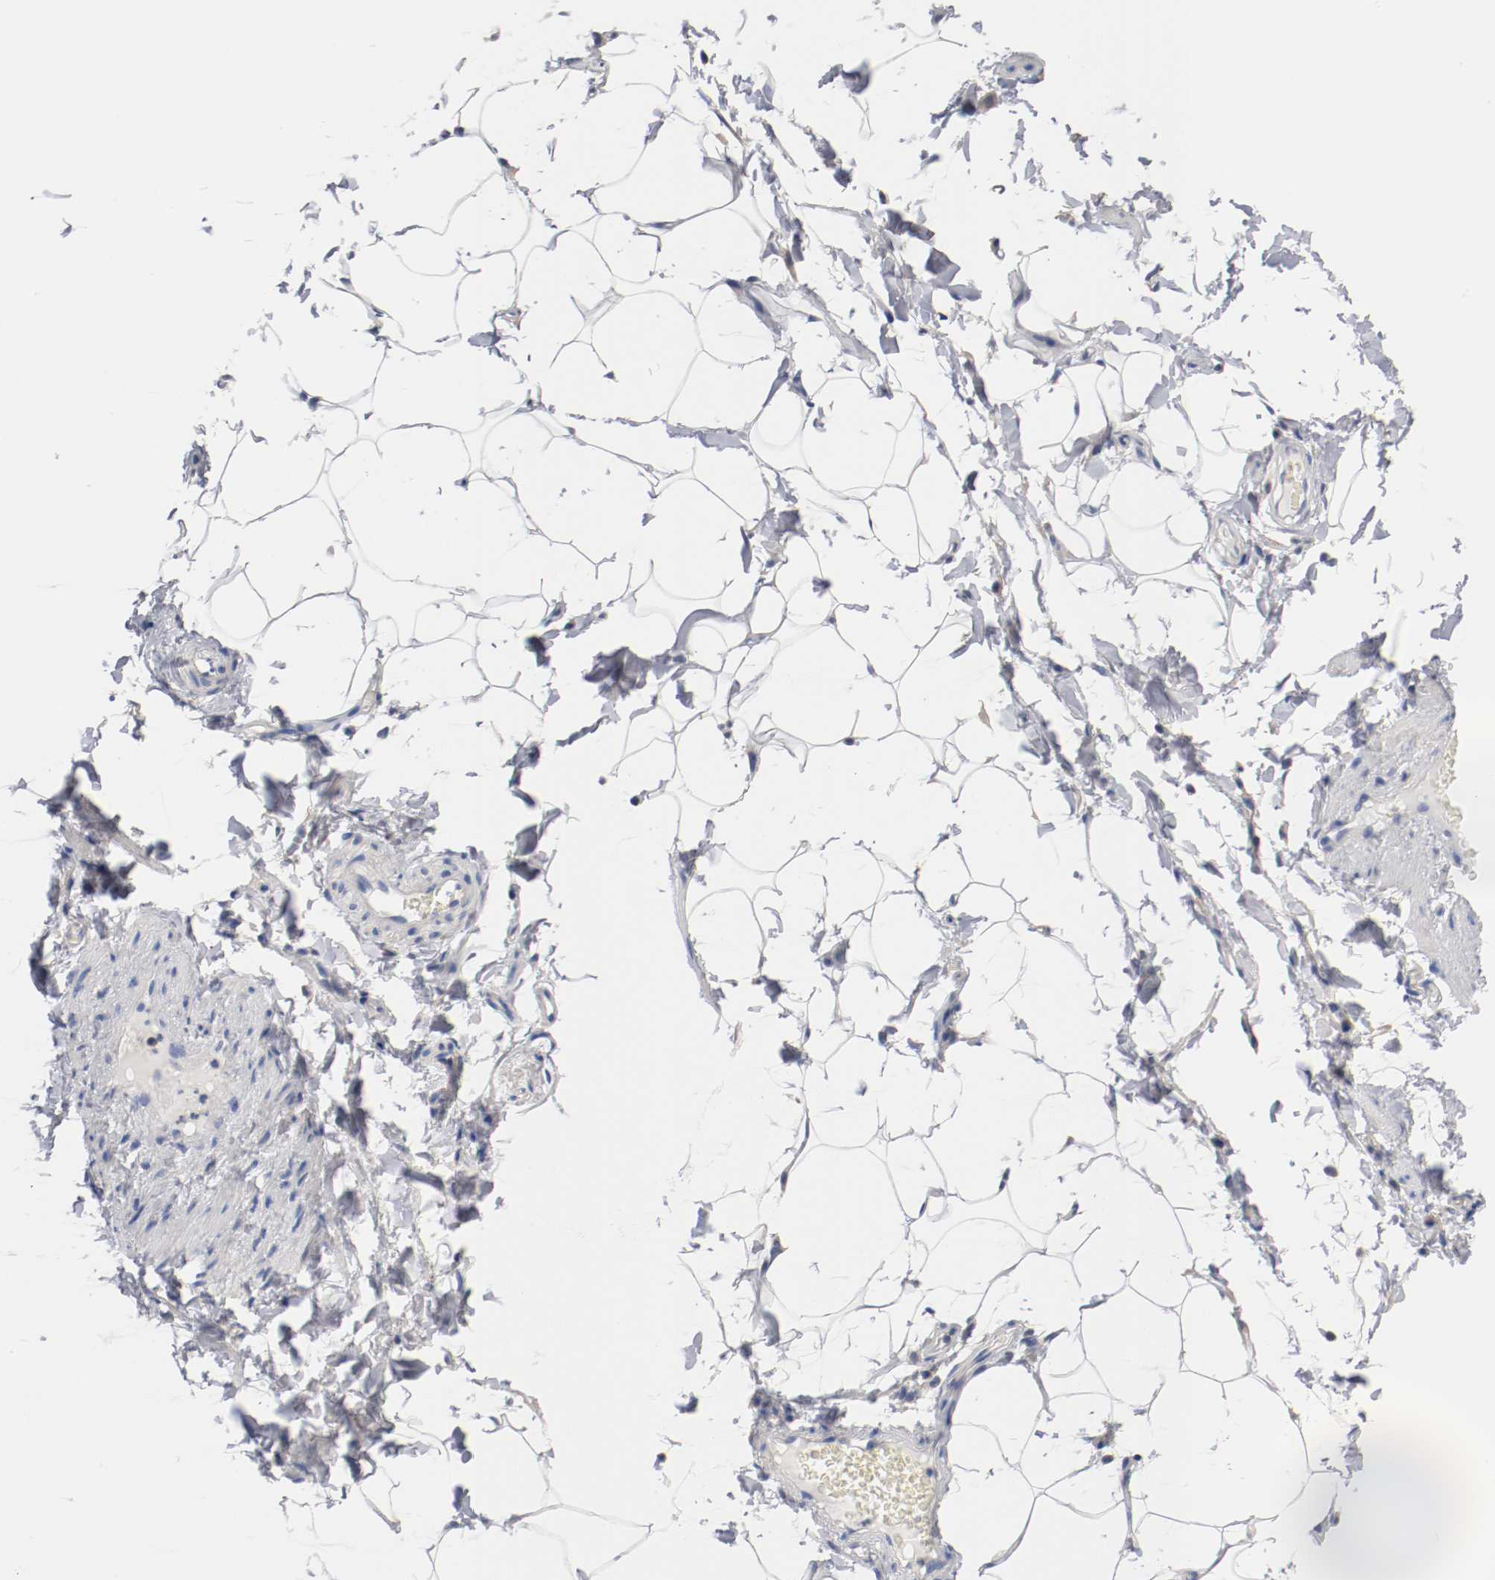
{"staining": {"intensity": "negative", "quantity": "none", "location": "none"}, "tissue": "adipose tissue", "cell_type": "Adipocytes", "image_type": "normal", "snomed": [{"axis": "morphology", "description": "Normal tissue, NOS"}, {"axis": "topography", "description": "Vascular tissue"}], "caption": "A high-resolution histopathology image shows IHC staining of normal adipose tissue, which exhibits no significant staining in adipocytes.", "gene": "HGS", "patient": {"sex": "male", "age": 41}}